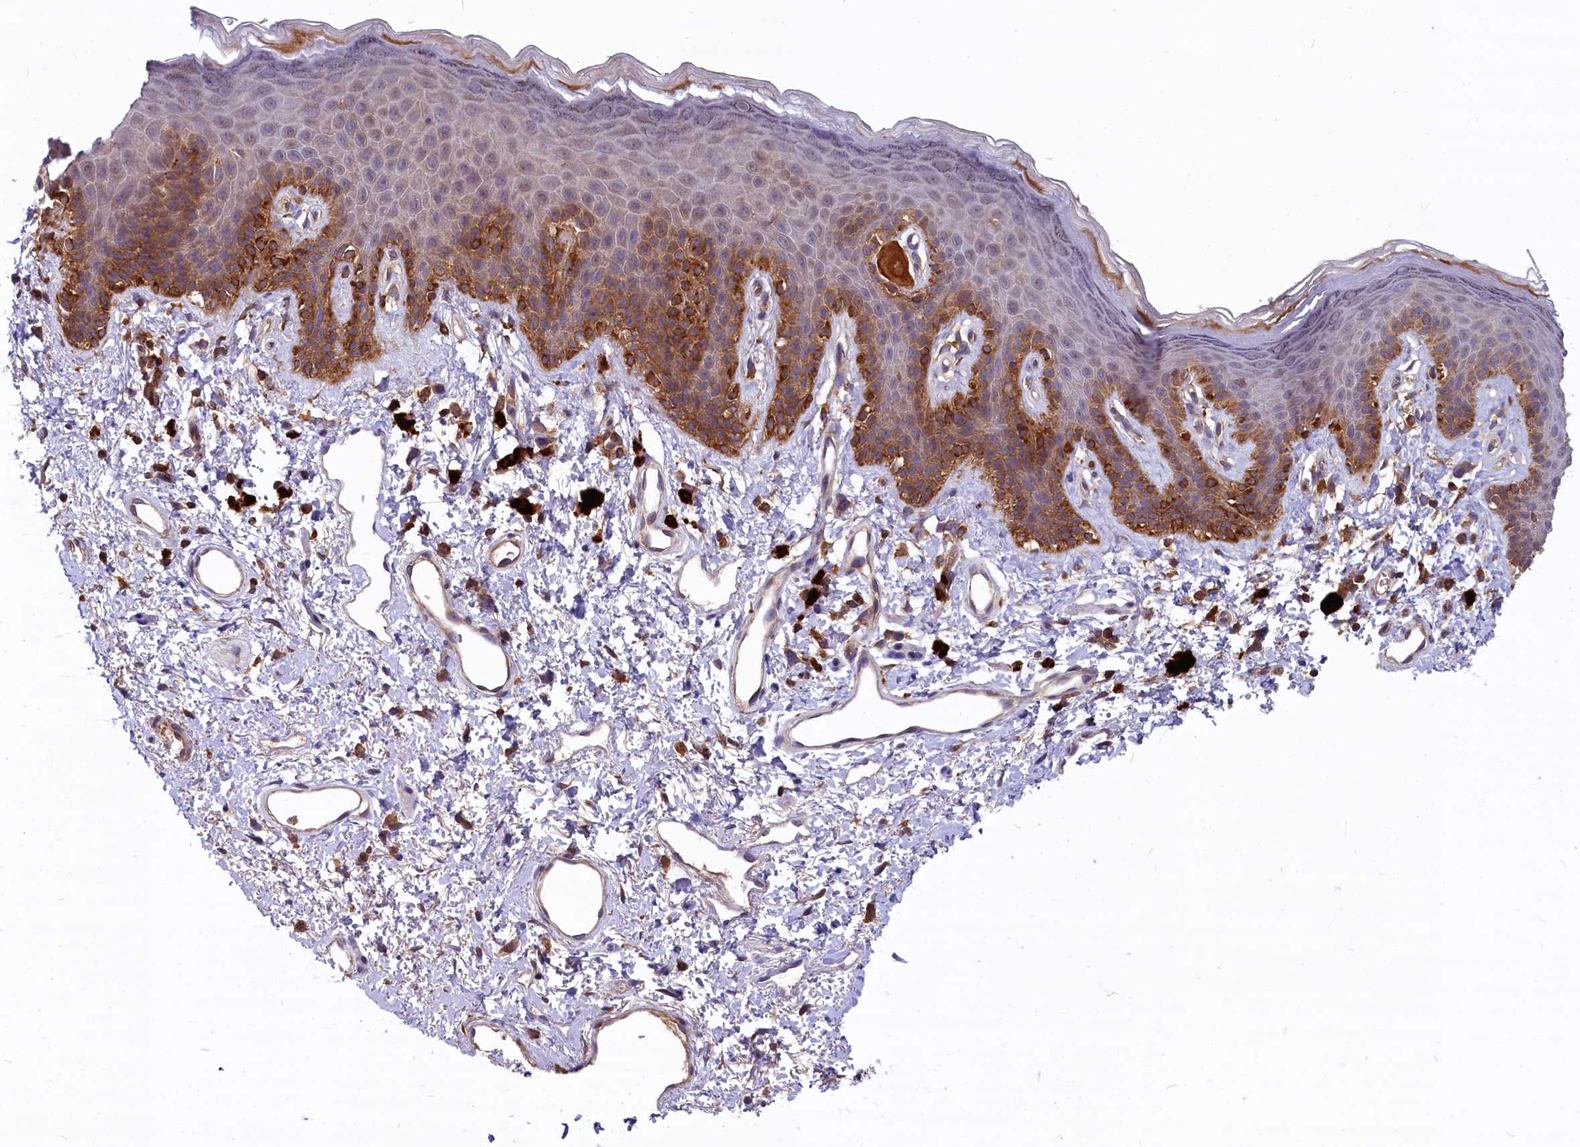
{"staining": {"intensity": "moderate", "quantity": "25%-75%", "location": "cytoplasmic/membranous"}, "tissue": "skin", "cell_type": "Epidermal cells", "image_type": "normal", "snomed": [{"axis": "morphology", "description": "Normal tissue, NOS"}, {"axis": "topography", "description": "Anal"}], "caption": "Protein staining of unremarkable skin reveals moderate cytoplasmic/membranous staining in about 25%-75% of epidermal cells.", "gene": "MYO9B", "patient": {"sex": "female", "age": 46}}